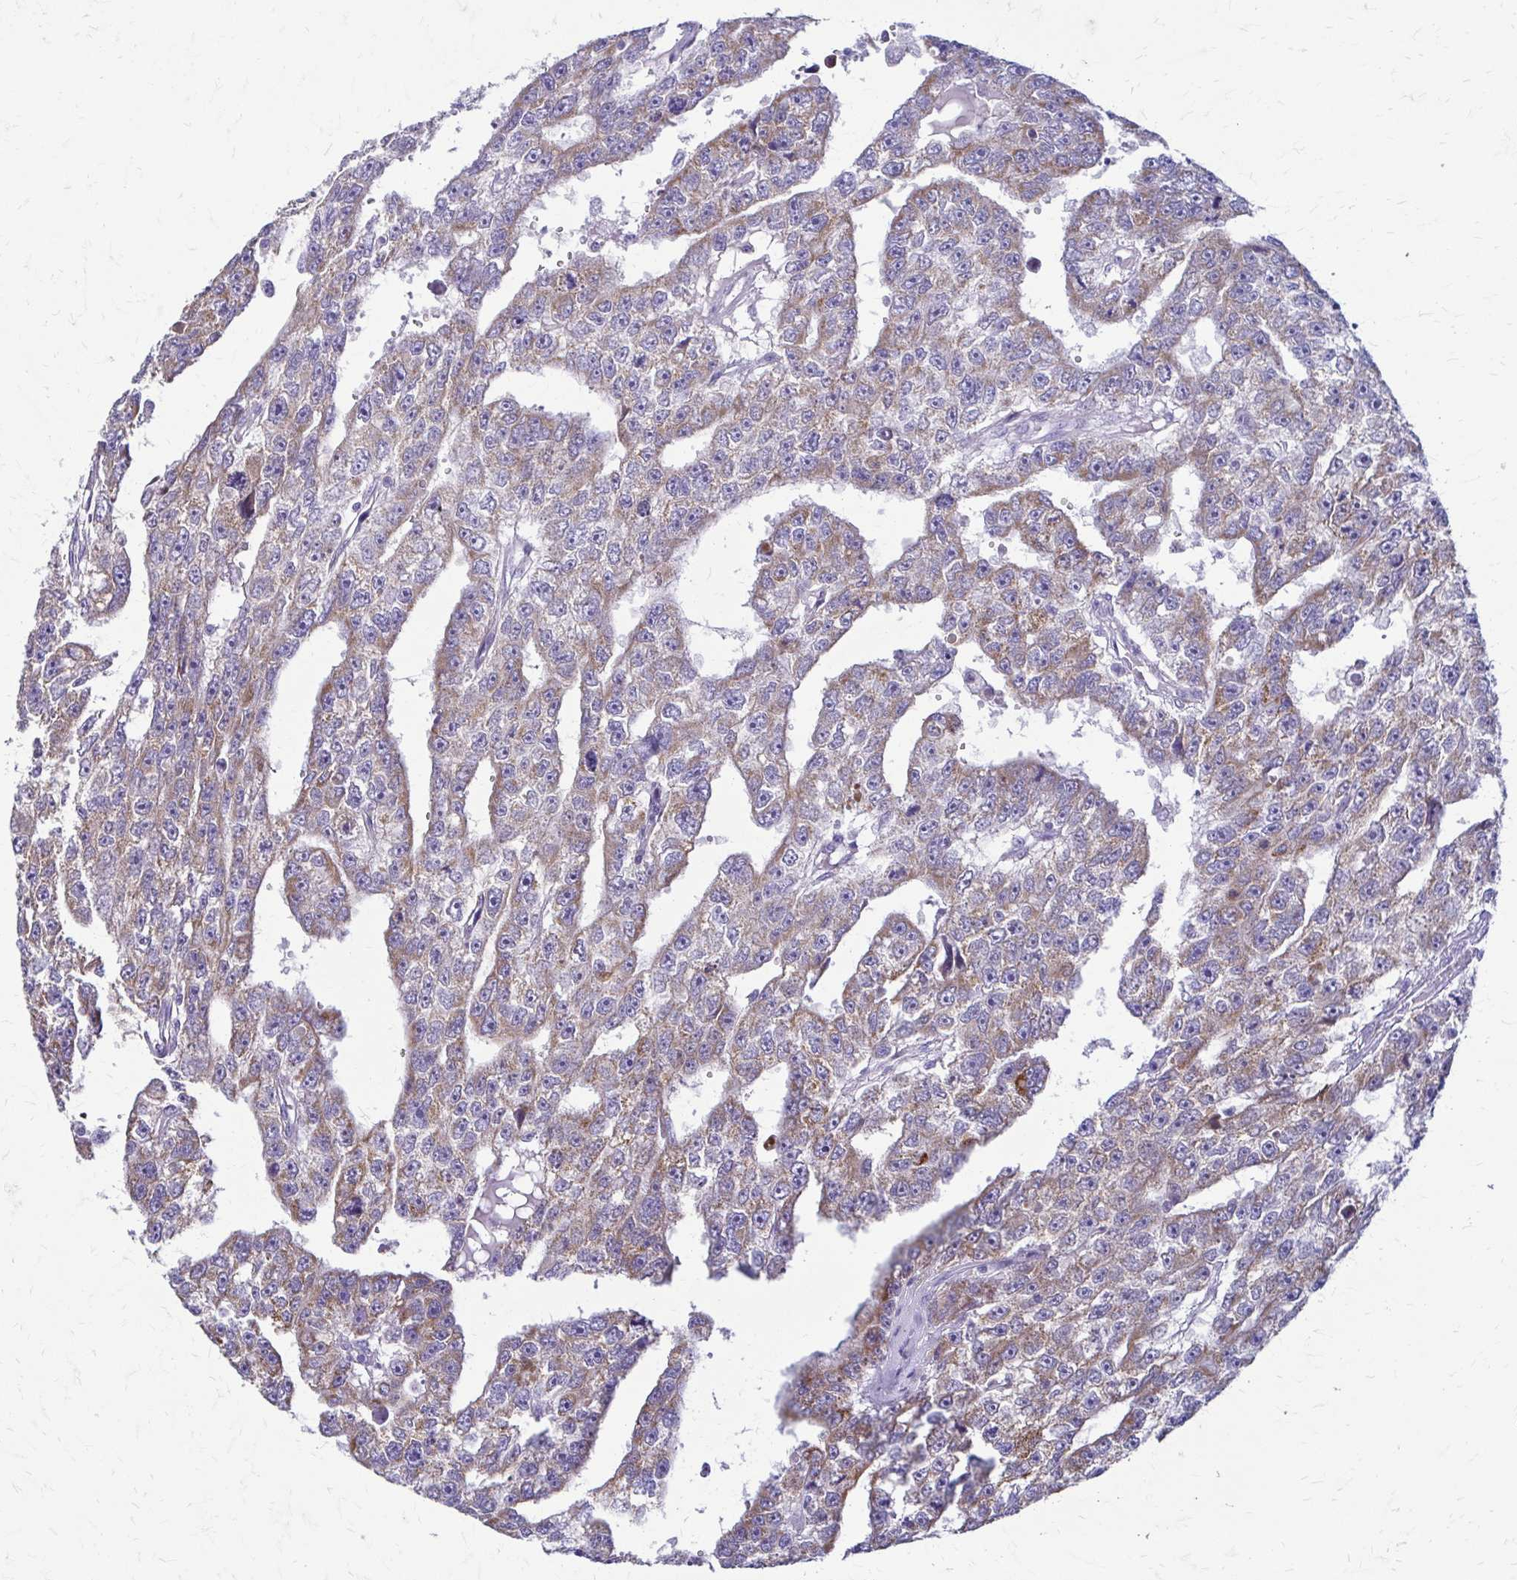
{"staining": {"intensity": "weak", "quantity": "25%-75%", "location": "cytoplasmic/membranous"}, "tissue": "testis cancer", "cell_type": "Tumor cells", "image_type": "cancer", "snomed": [{"axis": "morphology", "description": "Carcinoma, Embryonal, NOS"}, {"axis": "topography", "description": "Testis"}], "caption": "Weak cytoplasmic/membranous expression is appreciated in about 25%-75% of tumor cells in embryonal carcinoma (testis). The staining is performed using DAB (3,3'-diaminobenzidine) brown chromogen to label protein expression. The nuclei are counter-stained blue using hematoxylin.", "gene": "SAMD13", "patient": {"sex": "male", "age": 20}}